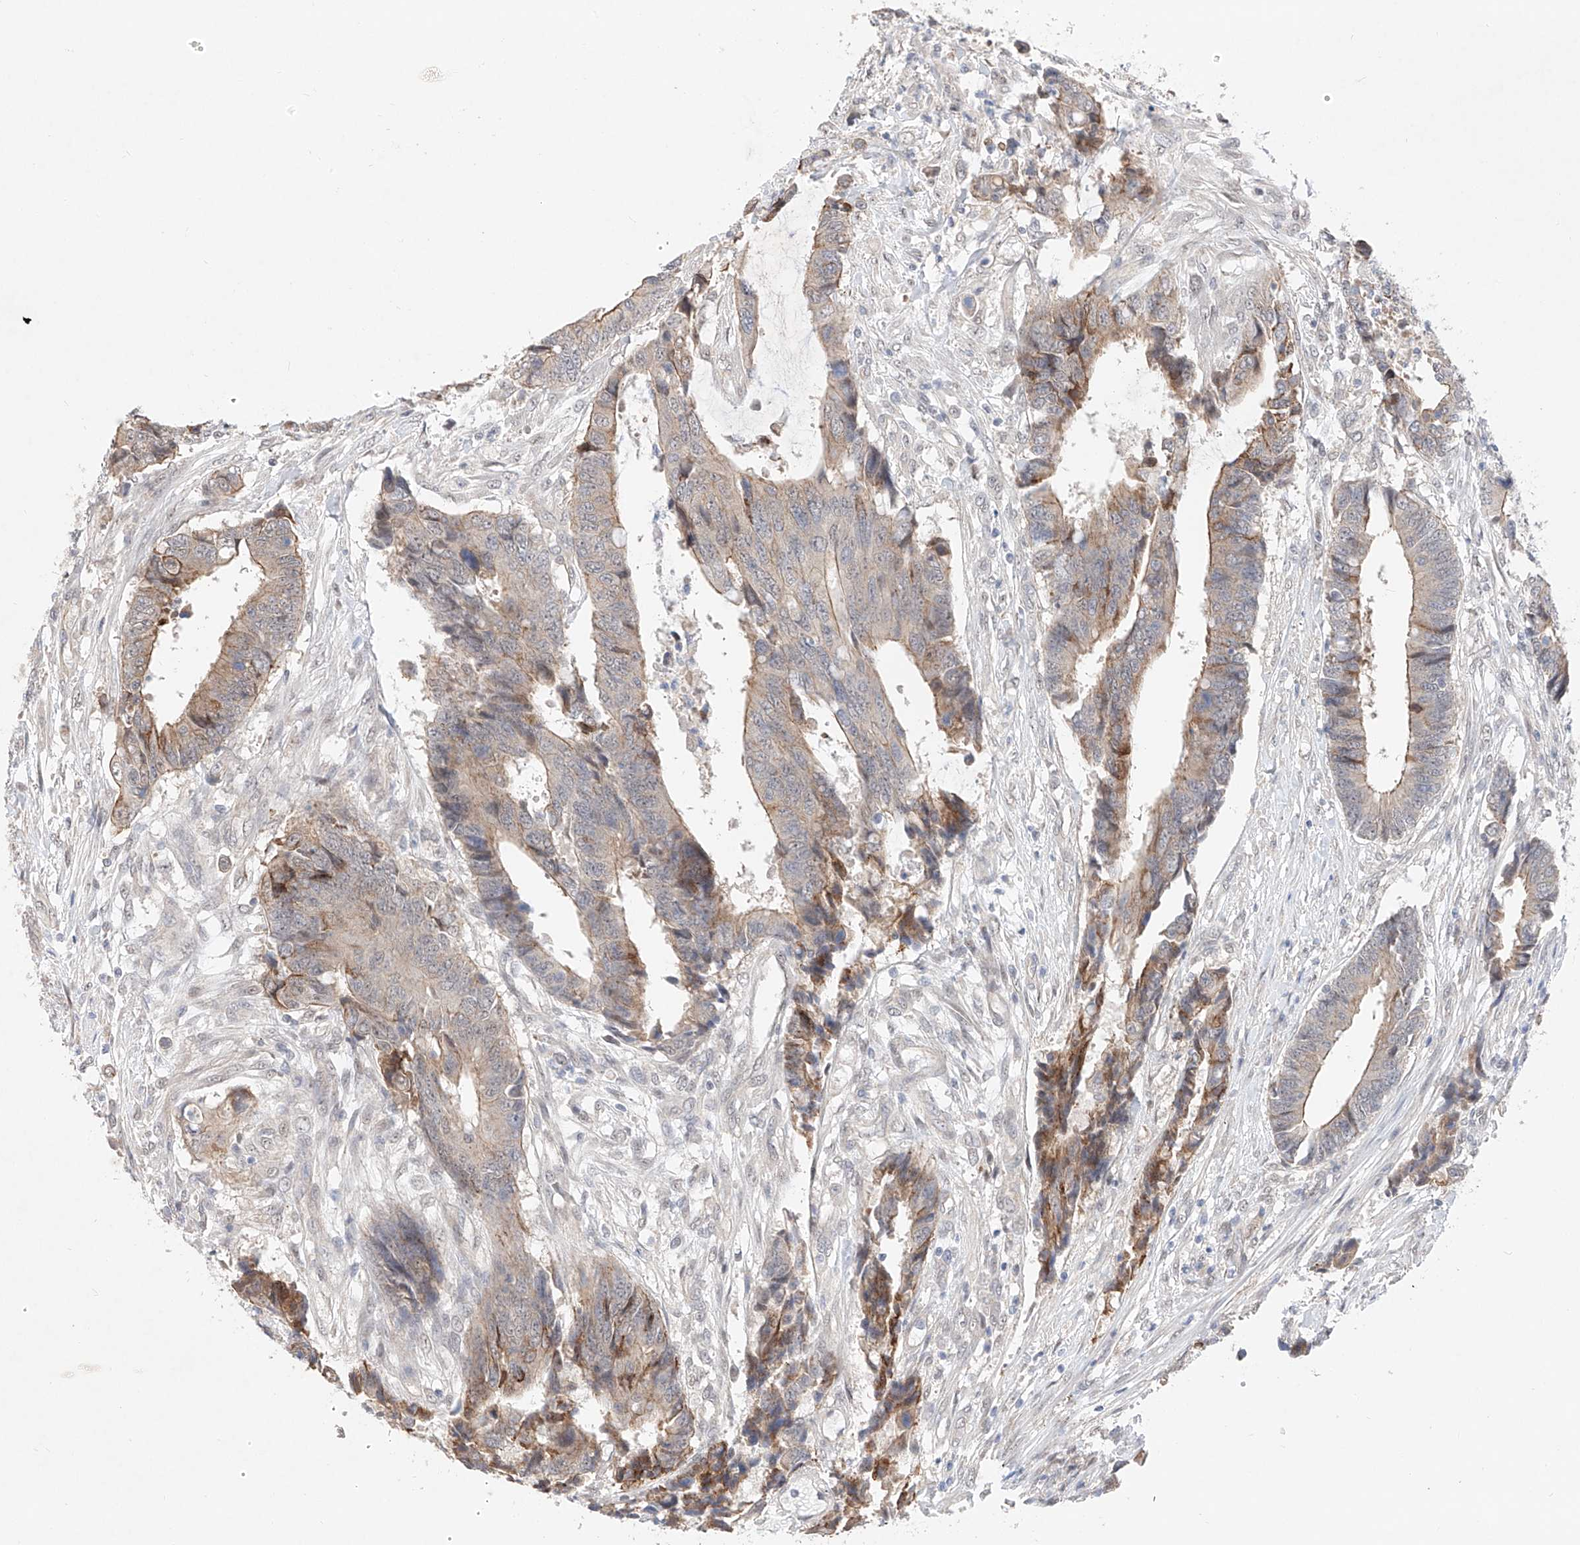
{"staining": {"intensity": "moderate", "quantity": "<25%", "location": "cytoplasmic/membranous"}, "tissue": "colorectal cancer", "cell_type": "Tumor cells", "image_type": "cancer", "snomed": [{"axis": "morphology", "description": "Adenocarcinoma, NOS"}, {"axis": "topography", "description": "Rectum"}], "caption": "Protein expression analysis of adenocarcinoma (colorectal) shows moderate cytoplasmic/membranous expression in about <25% of tumor cells.", "gene": "IL22RA2", "patient": {"sex": "male", "age": 84}}